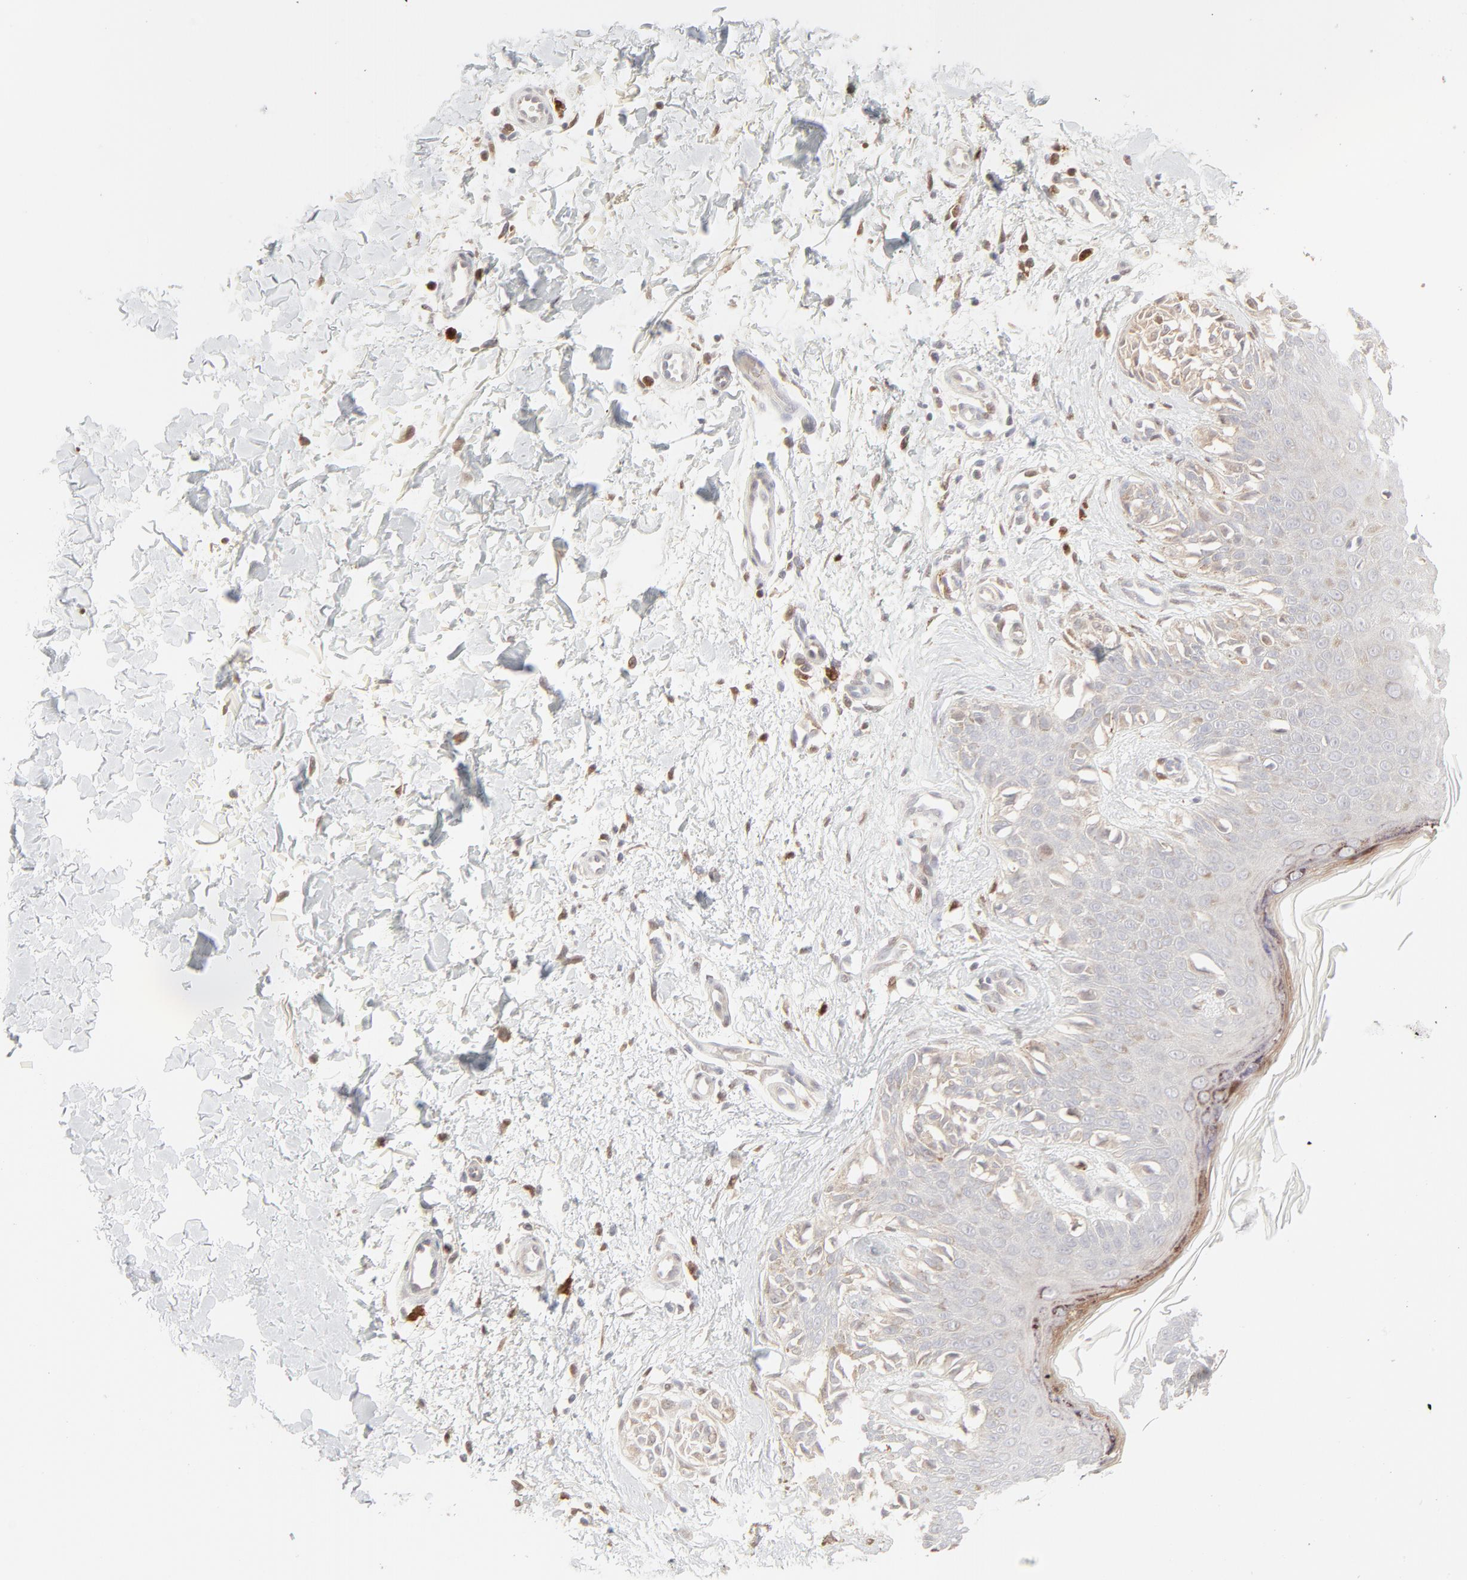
{"staining": {"intensity": "negative", "quantity": "none", "location": "none"}, "tissue": "melanoma", "cell_type": "Tumor cells", "image_type": "cancer", "snomed": [{"axis": "morphology", "description": "Normal tissue, NOS"}, {"axis": "morphology", "description": "Malignant melanoma, NOS"}, {"axis": "topography", "description": "Skin"}], "caption": "Tumor cells show no significant positivity in melanoma.", "gene": "LGALS2", "patient": {"sex": "male", "age": 83}}